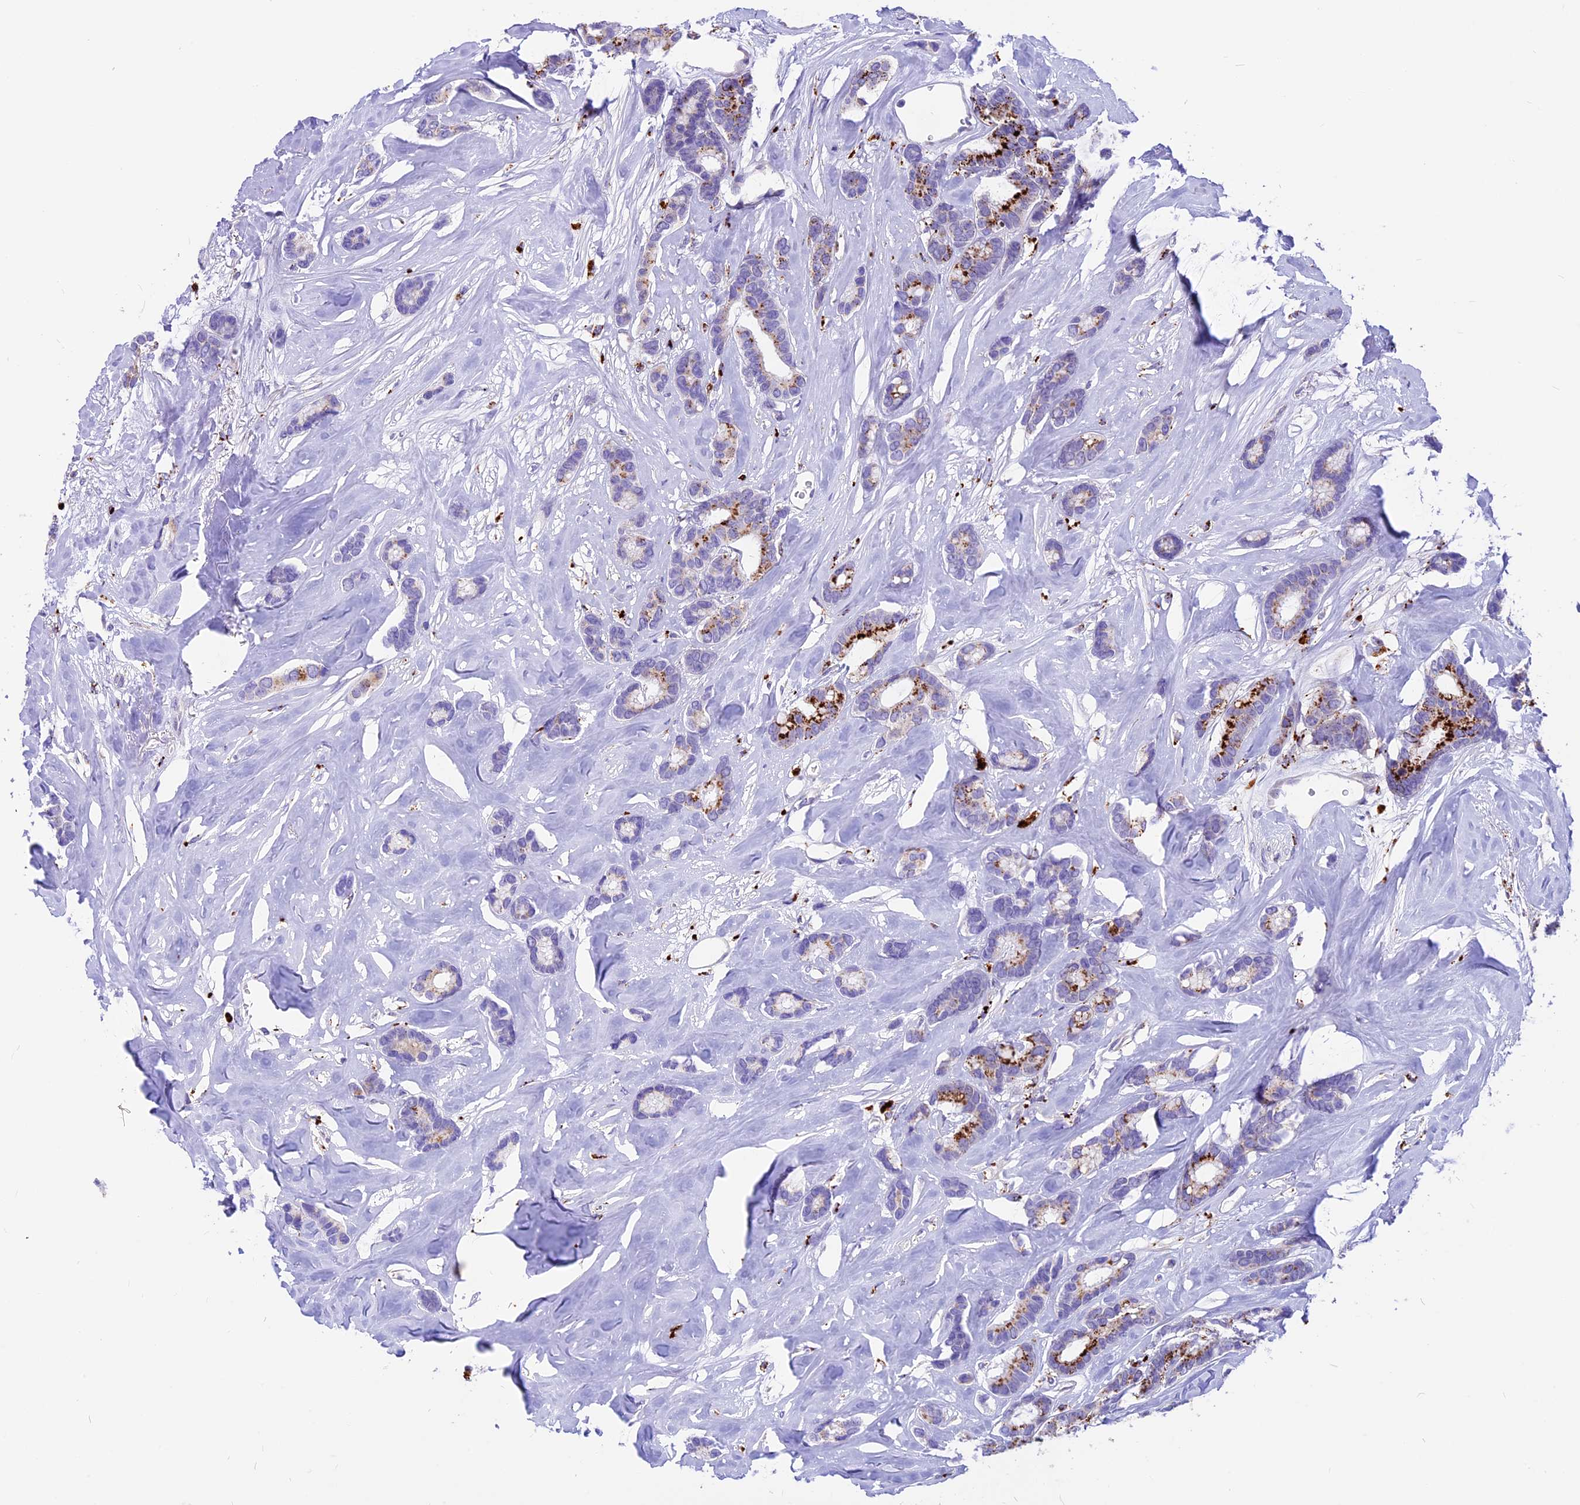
{"staining": {"intensity": "strong", "quantity": "25%-75%", "location": "cytoplasmic/membranous"}, "tissue": "breast cancer", "cell_type": "Tumor cells", "image_type": "cancer", "snomed": [{"axis": "morphology", "description": "Duct carcinoma"}, {"axis": "topography", "description": "Breast"}], "caption": "This is a histology image of immunohistochemistry (IHC) staining of breast intraductal carcinoma, which shows strong staining in the cytoplasmic/membranous of tumor cells.", "gene": "THRSP", "patient": {"sex": "female", "age": 87}}